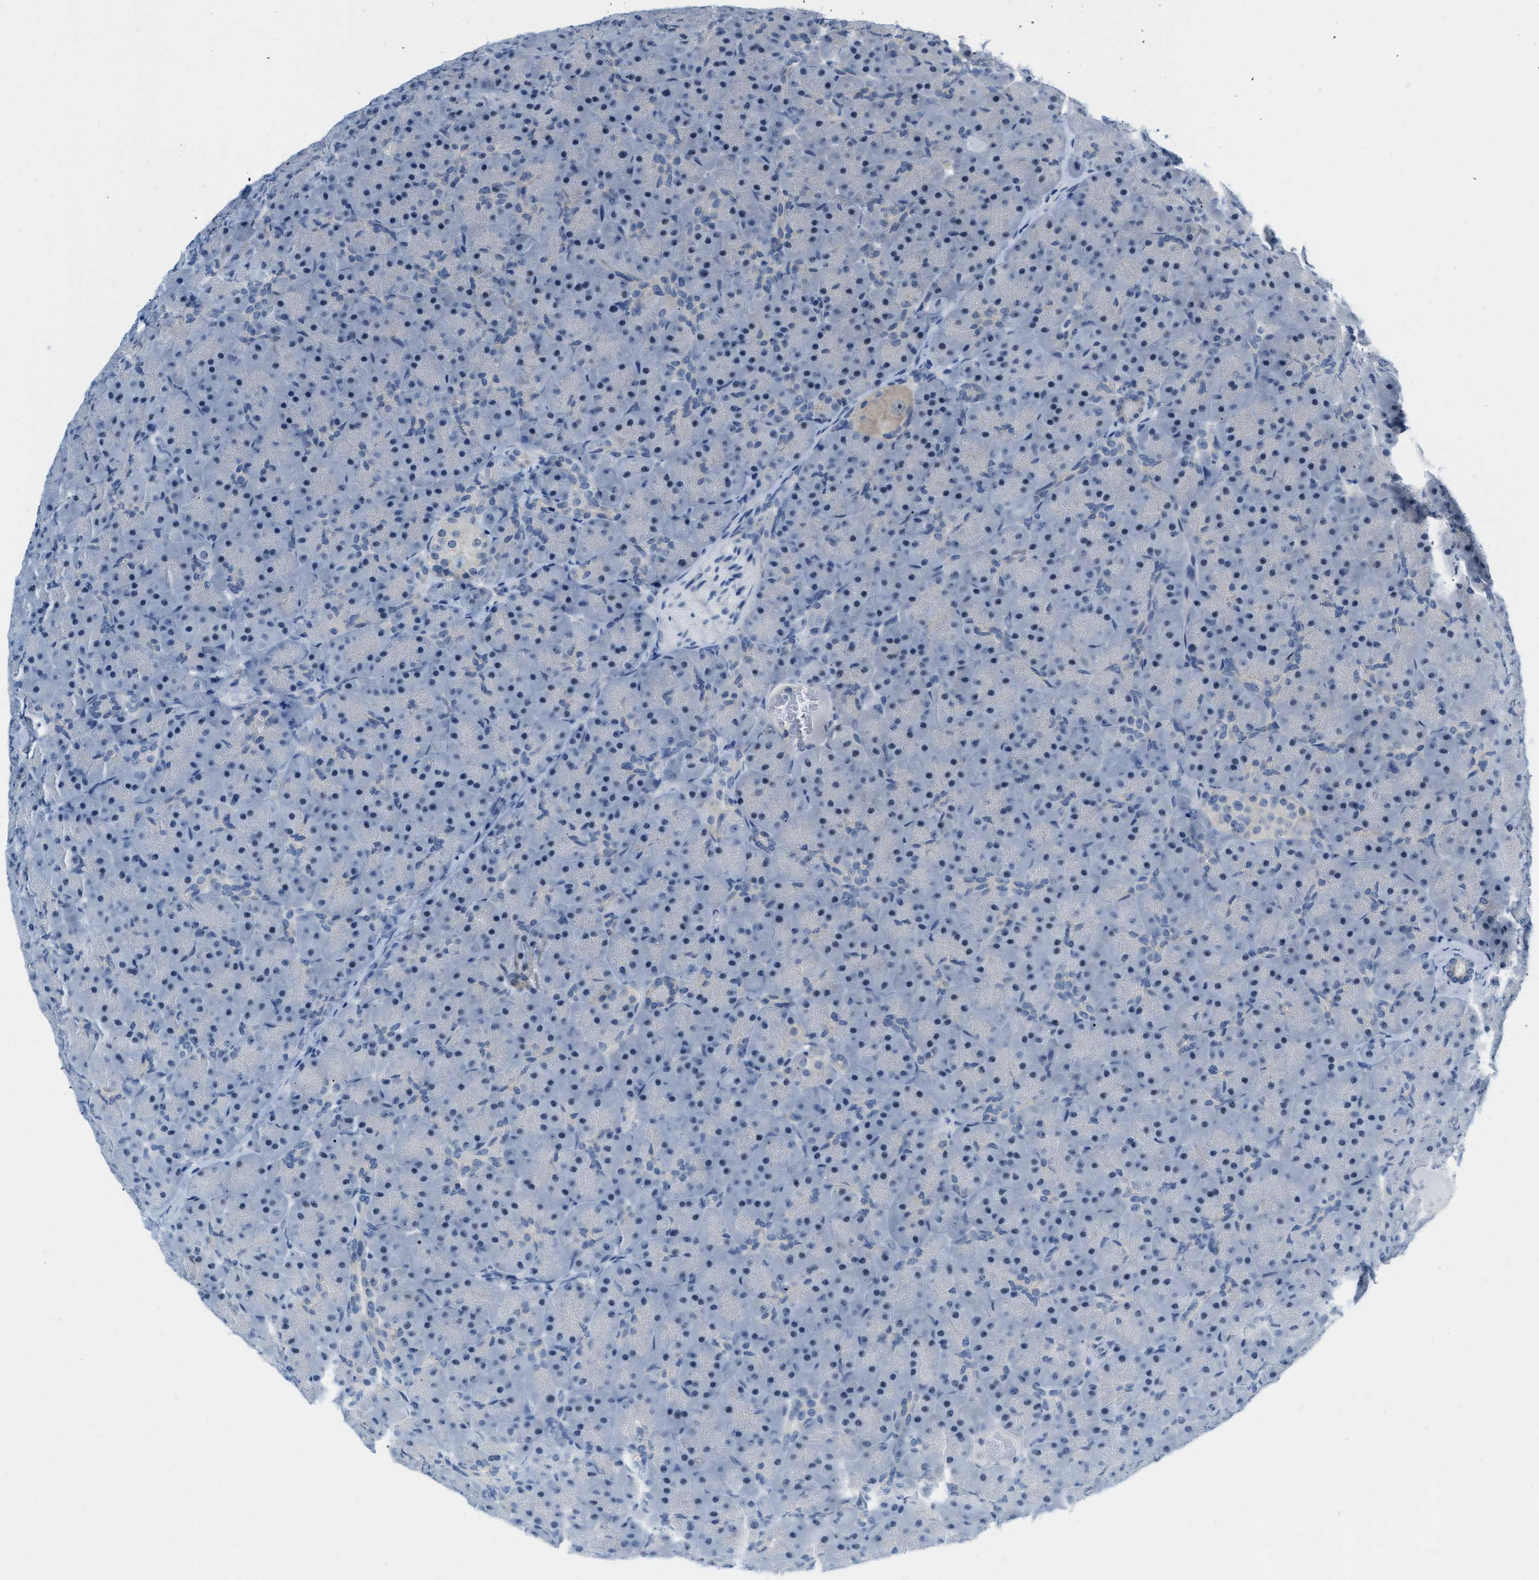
{"staining": {"intensity": "negative", "quantity": "none", "location": "none"}, "tissue": "pancreas", "cell_type": "Exocrine glandular cells", "image_type": "normal", "snomed": [{"axis": "morphology", "description": "Normal tissue, NOS"}, {"axis": "topography", "description": "Pancreas"}], "caption": "The immunohistochemistry (IHC) photomicrograph has no significant expression in exocrine glandular cells of pancreas. The staining is performed using DAB brown chromogen with nuclei counter-stained in using hematoxylin.", "gene": "PHRF1", "patient": {"sex": "male", "age": 66}}